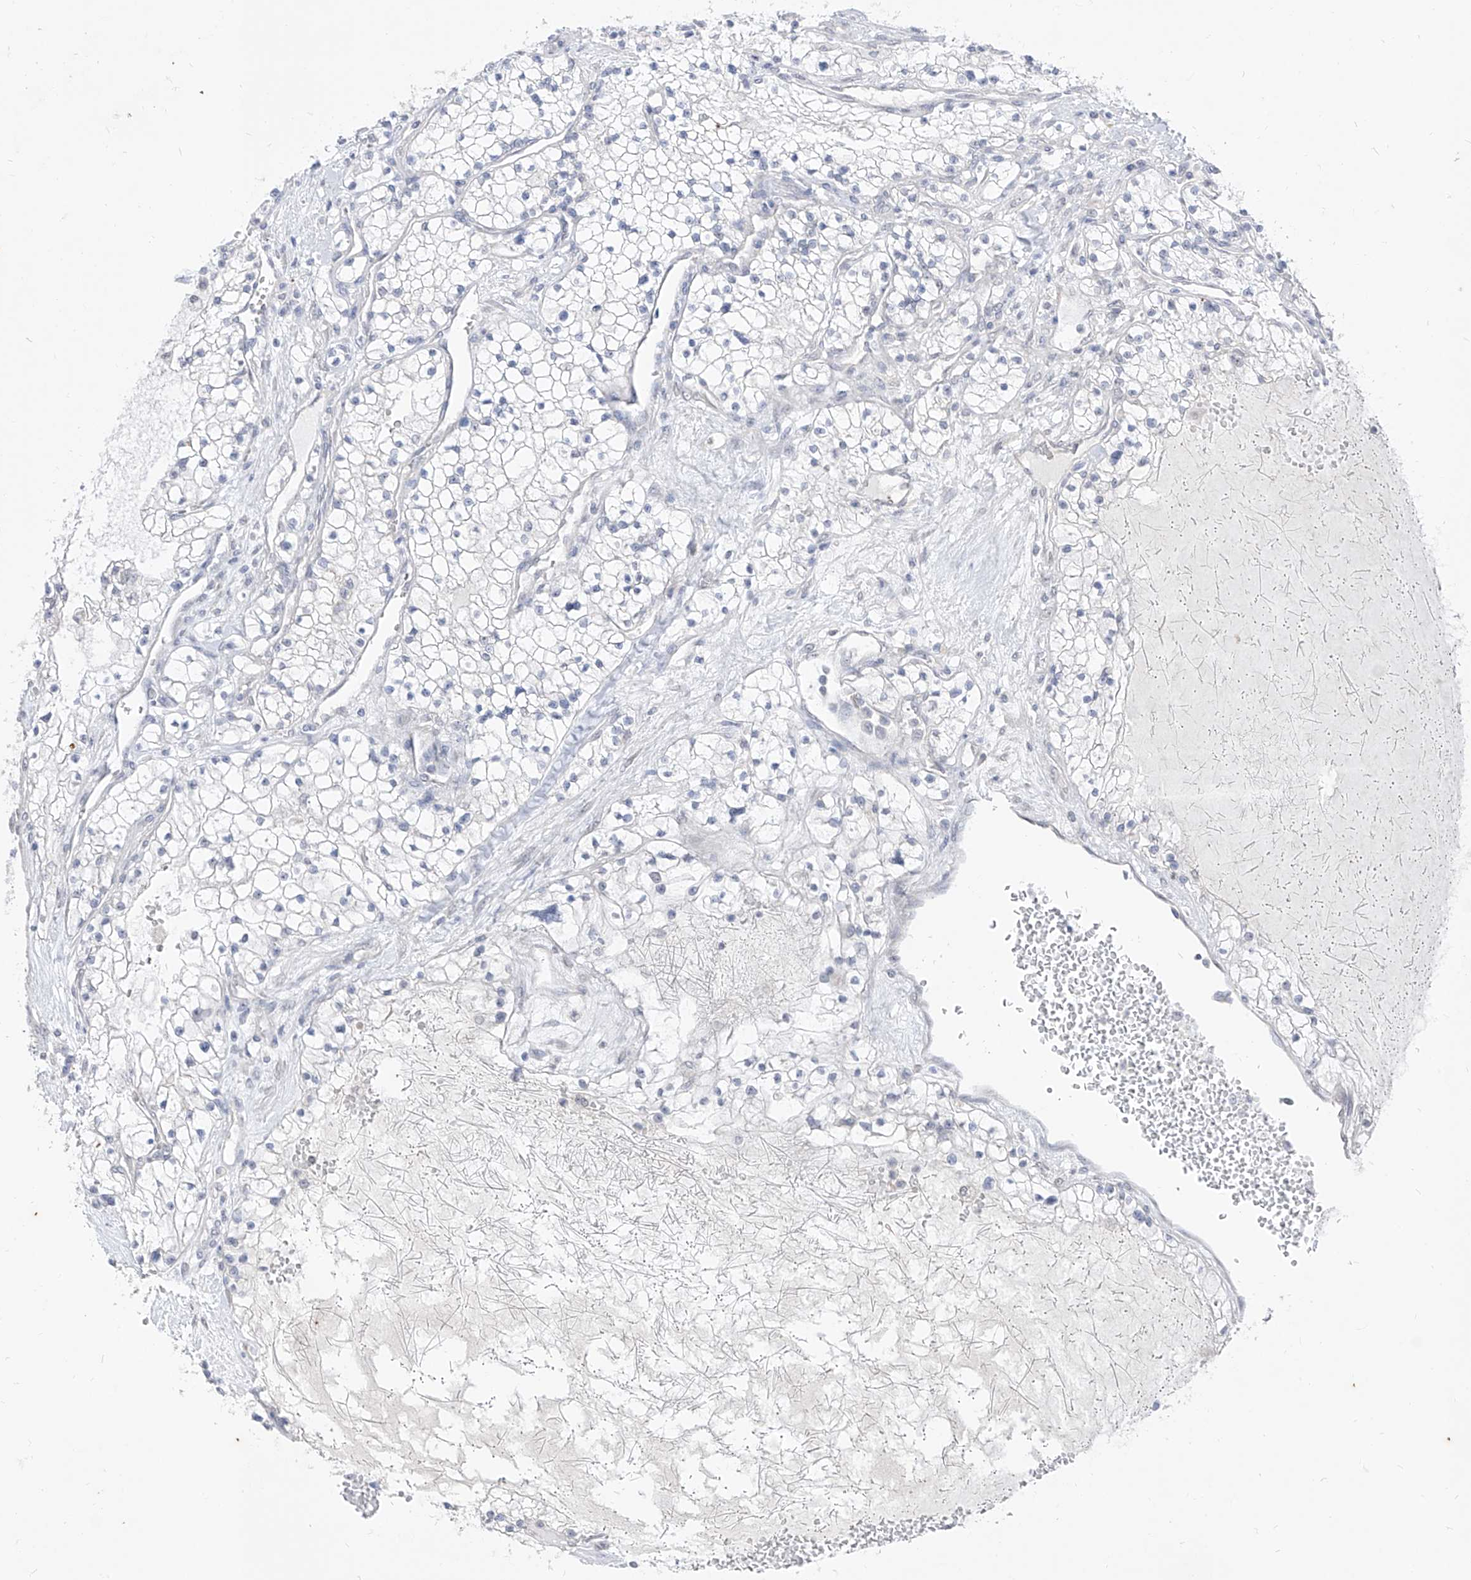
{"staining": {"intensity": "negative", "quantity": "none", "location": "none"}, "tissue": "renal cancer", "cell_type": "Tumor cells", "image_type": "cancer", "snomed": [{"axis": "morphology", "description": "Normal tissue, NOS"}, {"axis": "morphology", "description": "Adenocarcinoma, NOS"}, {"axis": "topography", "description": "Kidney"}], "caption": "High power microscopy micrograph of an IHC photomicrograph of renal cancer, revealing no significant staining in tumor cells. Nuclei are stained in blue.", "gene": "PHF20L1", "patient": {"sex": "male", "age": 68}}